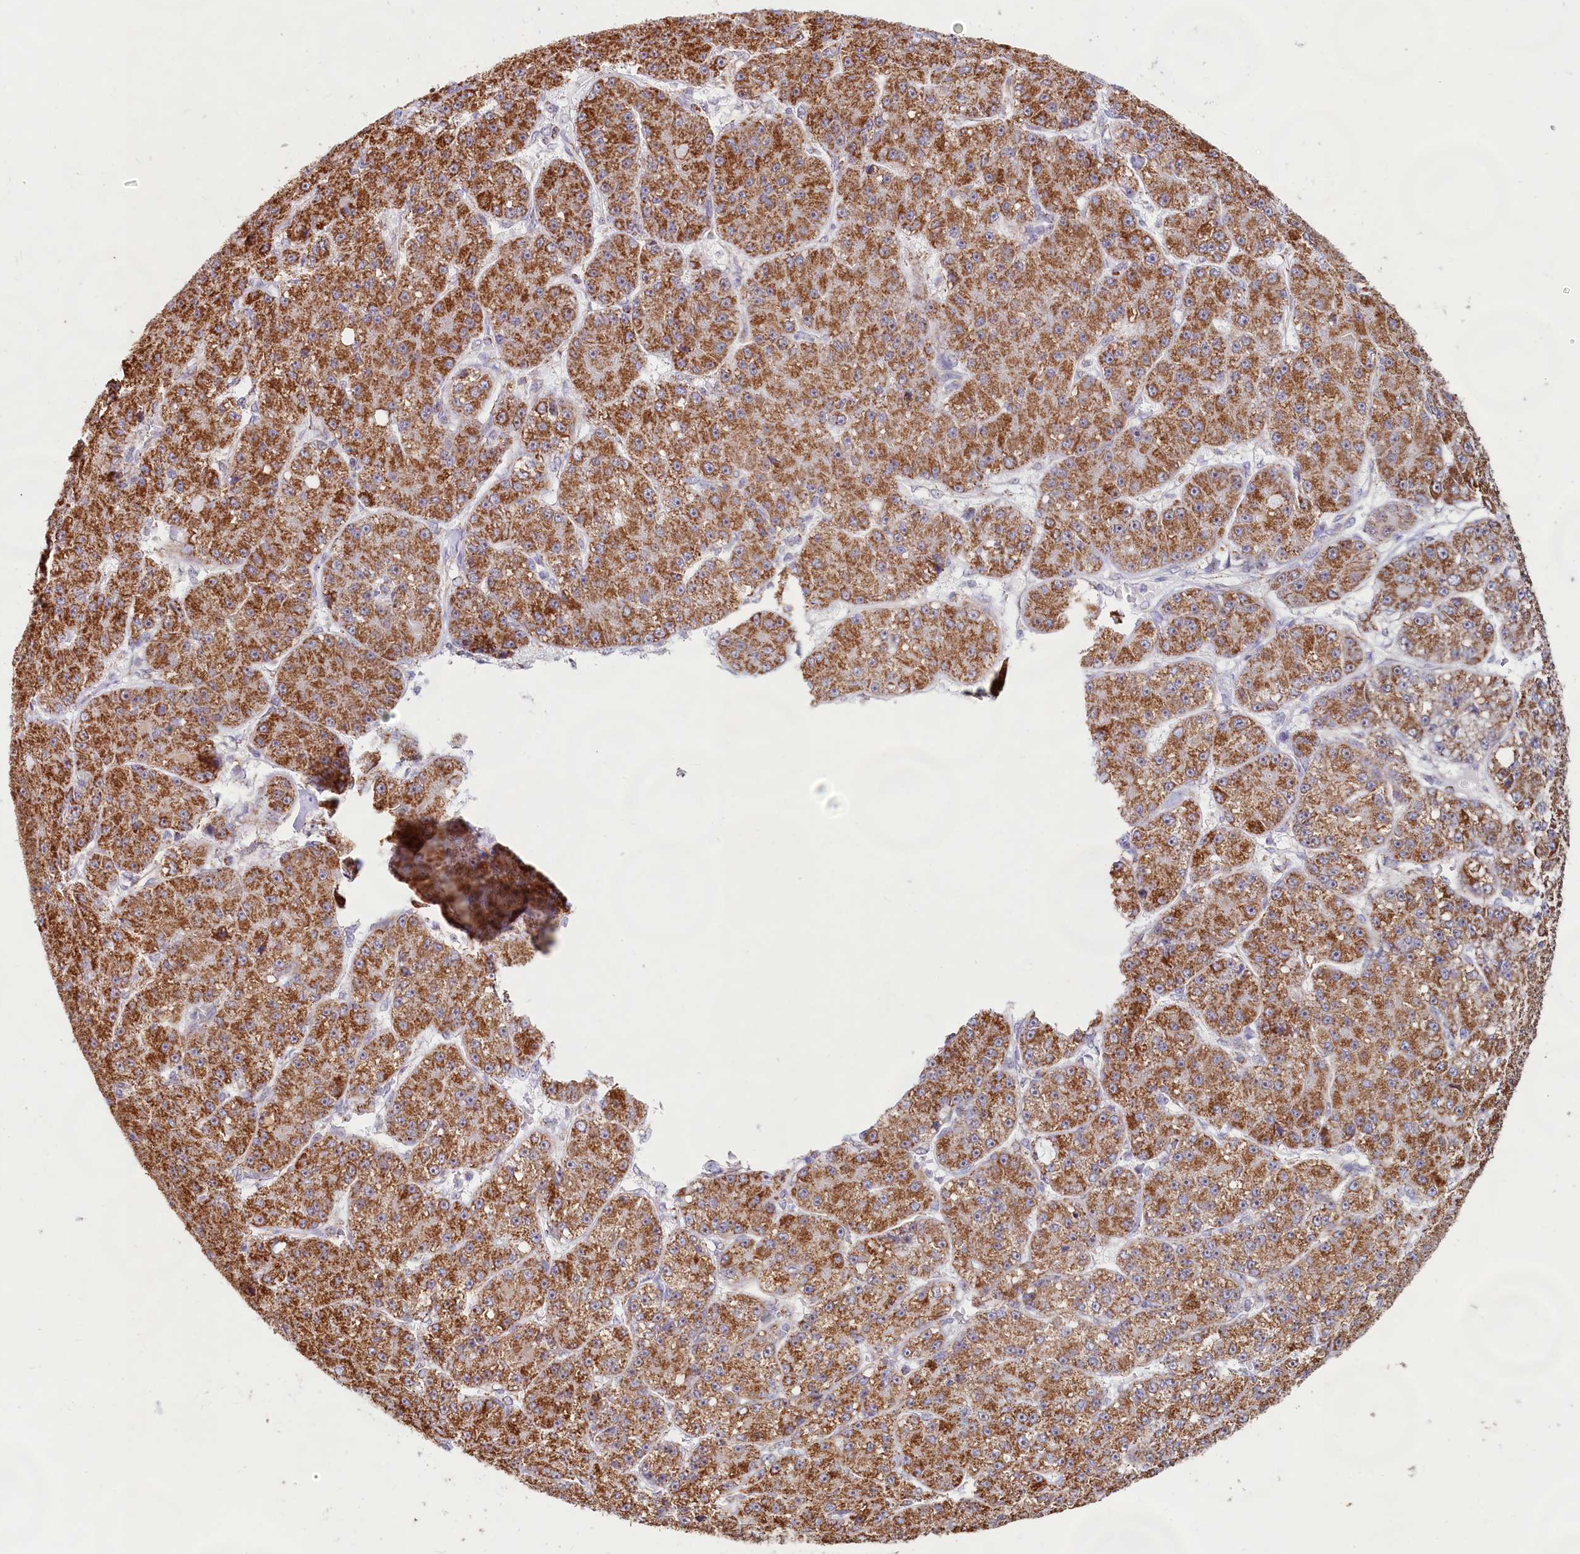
{"staining": {"intensity": "moderate", "quantity": ">75%", "location": "cytoplasmic/membranous"}, "tissue": "liver cancer", "cell_type": "Tumor cells", "image_type": "cancer", "snomed": [{"axis": "morphology", "description": "Carcinoma, Hepatocellular, NOS"}, {"axis": "topography", "description": "Liver"}], "caption": "This histopathology image shows liver hepatocellular carcinoma stained with immunohistochemistry to label a protein in brown. The cytoplasmic/membranous of tumor cells show moderate positivity for the protein. Nuclei are counter-stained blue.", "gene": "C1D", "patient": {"sex": "male", "age": 67}}